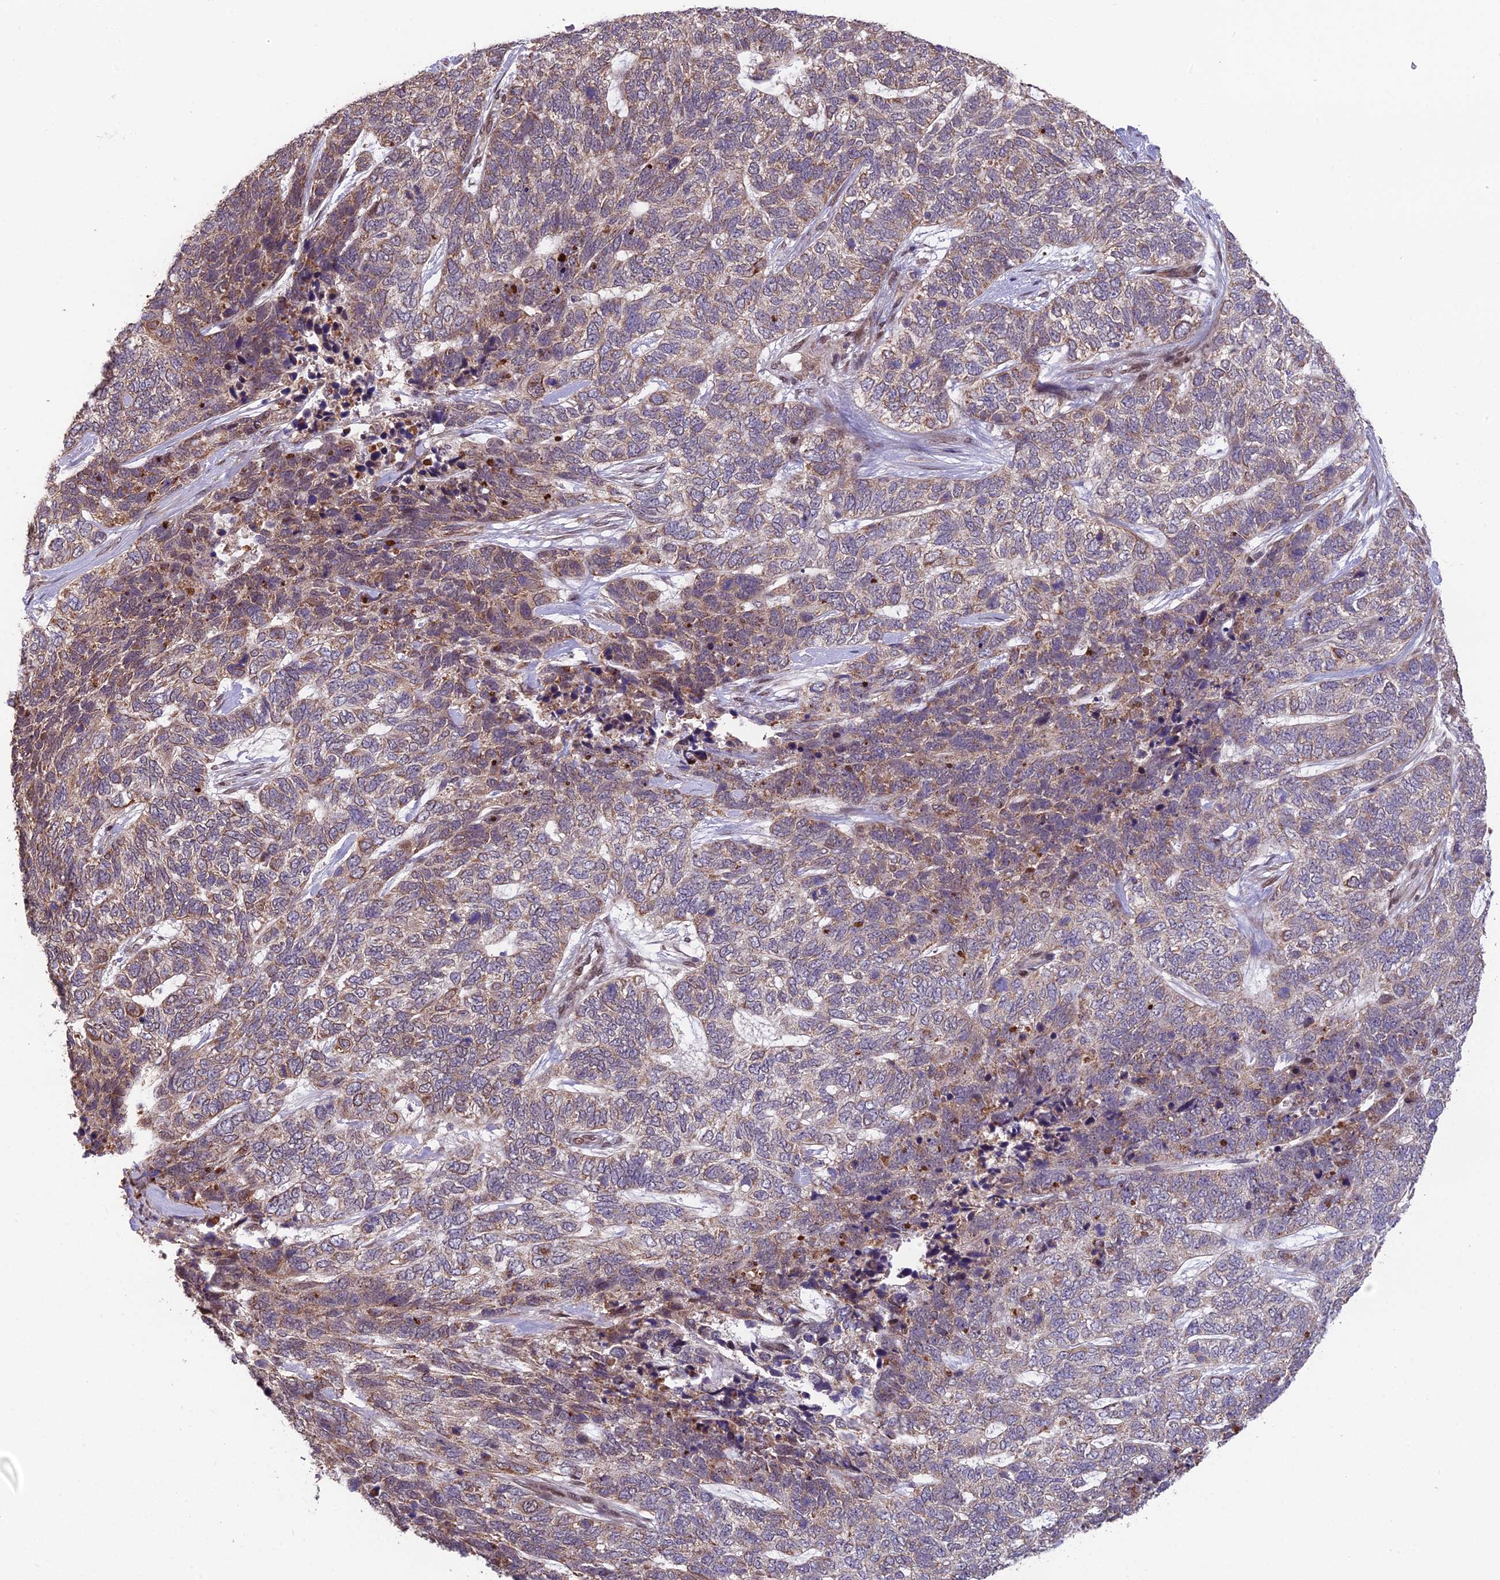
{"staining": {"intensity": "moderate", "quantity": "<25%", "location": "cytoplasmic/membranous"}, "tissue": "skin cancer", "cell_type": "Tumor cells", "image_type": "cancer", "snomed": [{"axis": "morphology", "description": "Basal cell carcinoma"}, {"axis": "topography", "description": "Skin"}], "caption": "Immunohistochemical staining of skin cancer exhibits moderate cytoplasmic/membranous protein staining in about <25% of tumor cells. (Stains: DAB (3,3'-diaminobenzidine) in brown, nuclei in blue, Microscopy: brightfield microscopy at high magnification).", "gene": "CYP2R1", "patient": {"sex": "female", "age": 65}}